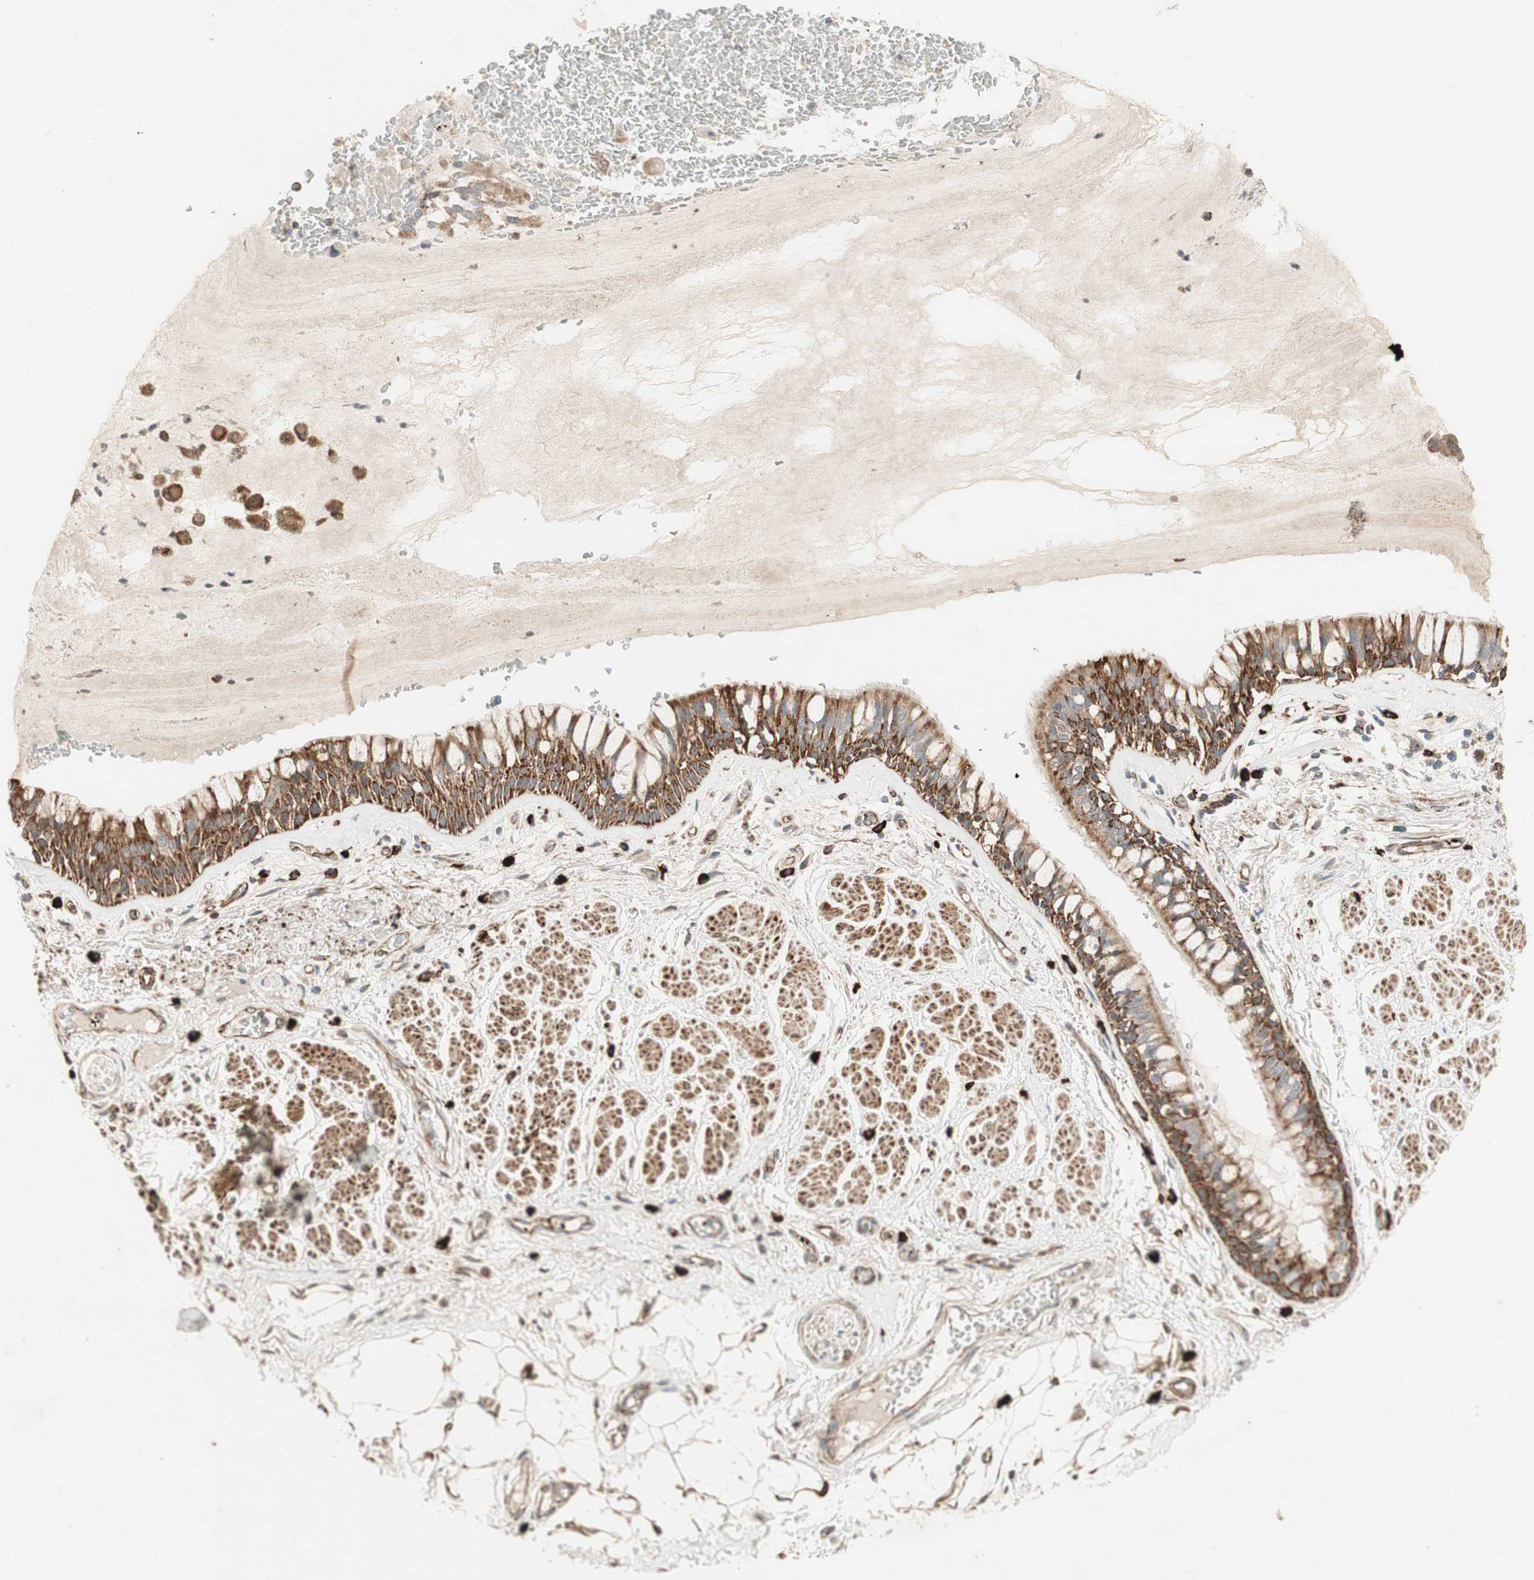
{"staining": {"intensity": "strong", "quantity": ">75%", "location": "cytoplasmic/membranous"}, "tissue": "bronchus", "cell_type": "Respiratory epithelial cells", "image_type": "normal", "snomed": [{"axis": "morphology", "description": "Normal tissue, NOS"}, {"axis": "topography", "description": "Bronchus"}], "caption": "Unremarkable bronchus was stained to show a protein in brown. There is high levels of strong cytoplasmic/membranous expression in about >75% of respiratory epithelial cells.", "gene": "AKAP1", "patient": {"sex": "male", "age": 66}}